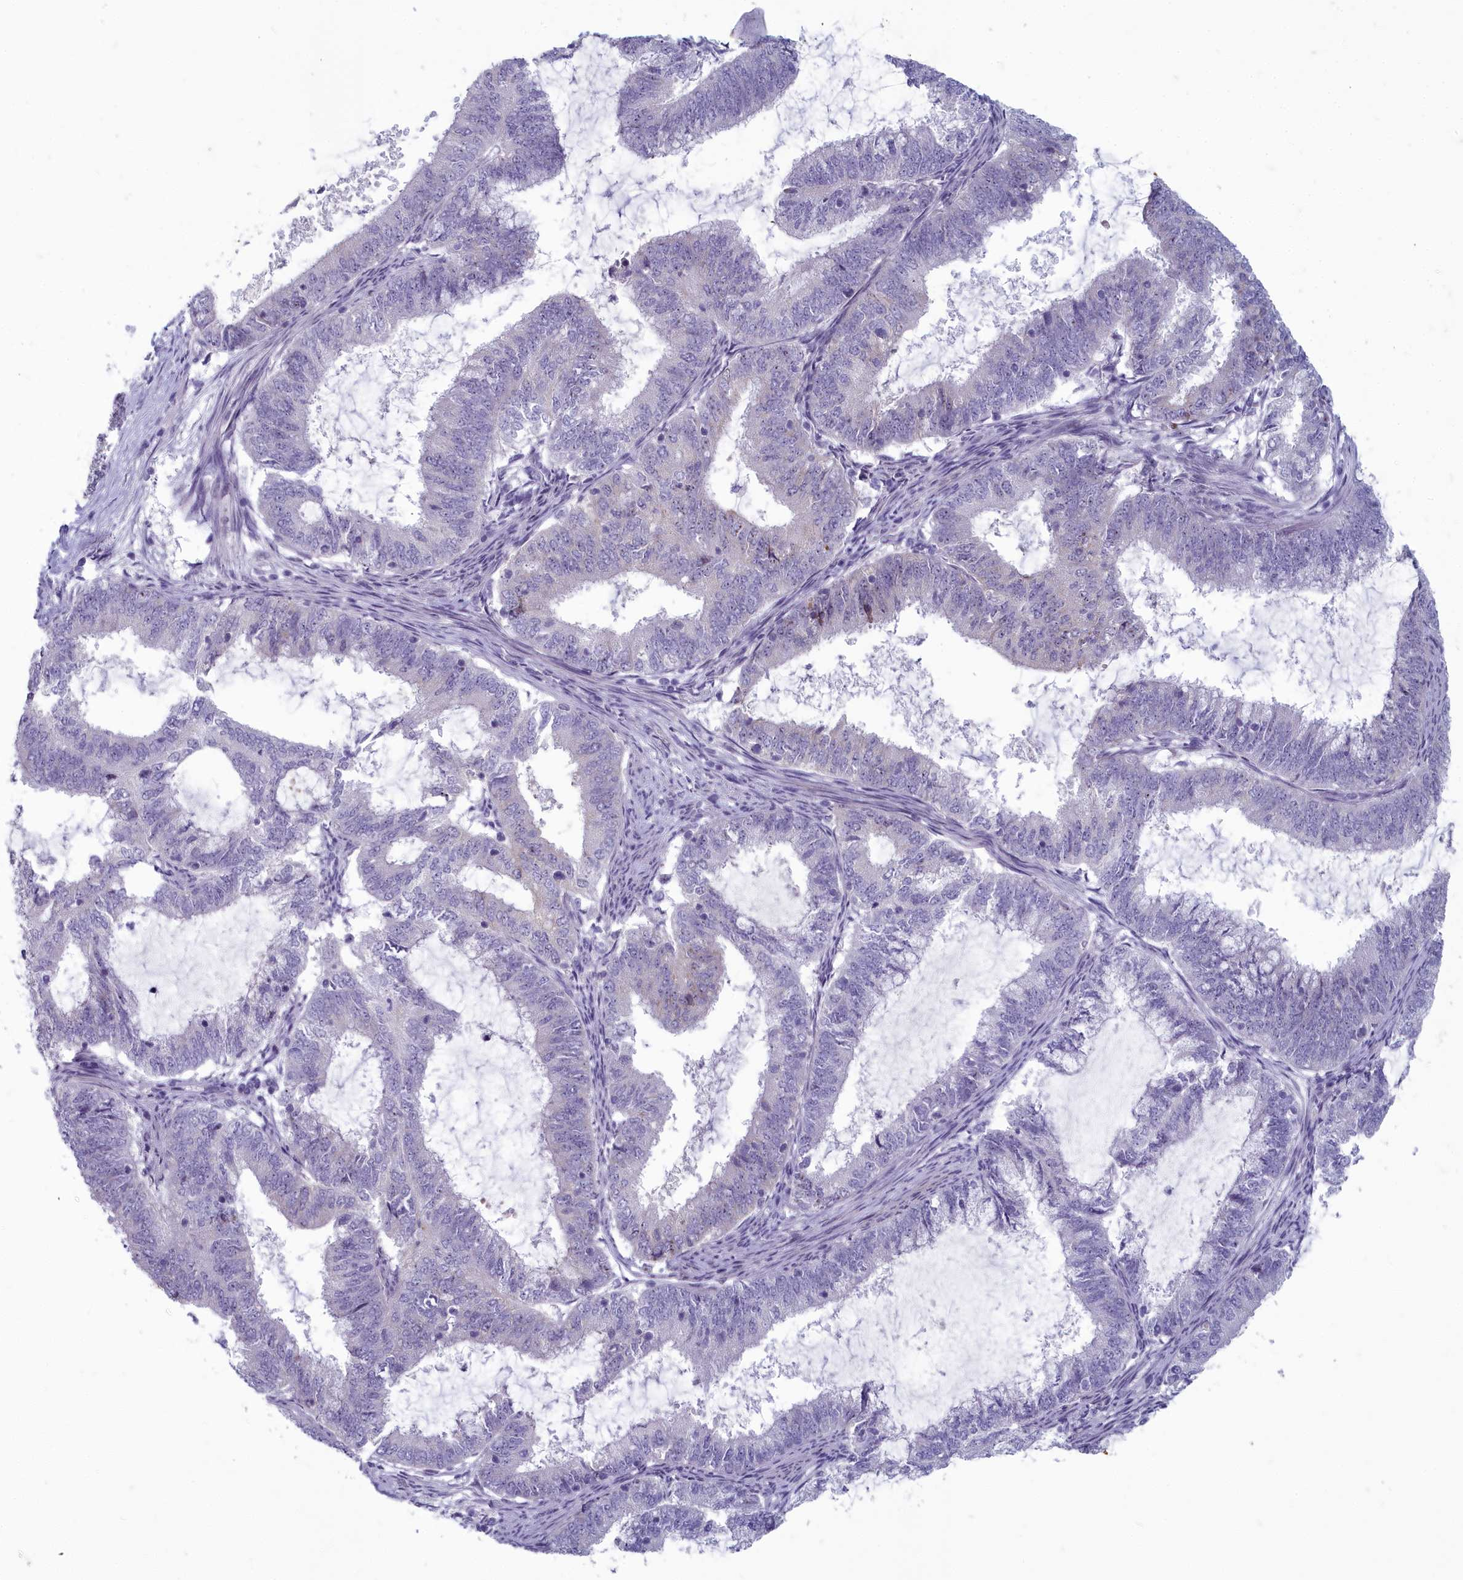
{"staining": {"intensity": "negative", "quantity": "none", "location": "none"}, "tissue": "endometrial cancer", "cell_type": "Tumor cells", "image_type": "cancer", "snomed": [{"axis": "morphology", "description": "Adenocarcinoma, NOS"}, {"axis": "topography", "description": "Endometrium"}], "caption": "Tumor cells are negative for protein expression in human endometrial adenocarcinoma. Brightfield microscopy of immunohistochemistry (IHC) stained with DAB (brown) and hematoxylin (blue), captured at high magnification.", "gene": "INSYN2A", "patient": {"sex": "female", "age": 51}}